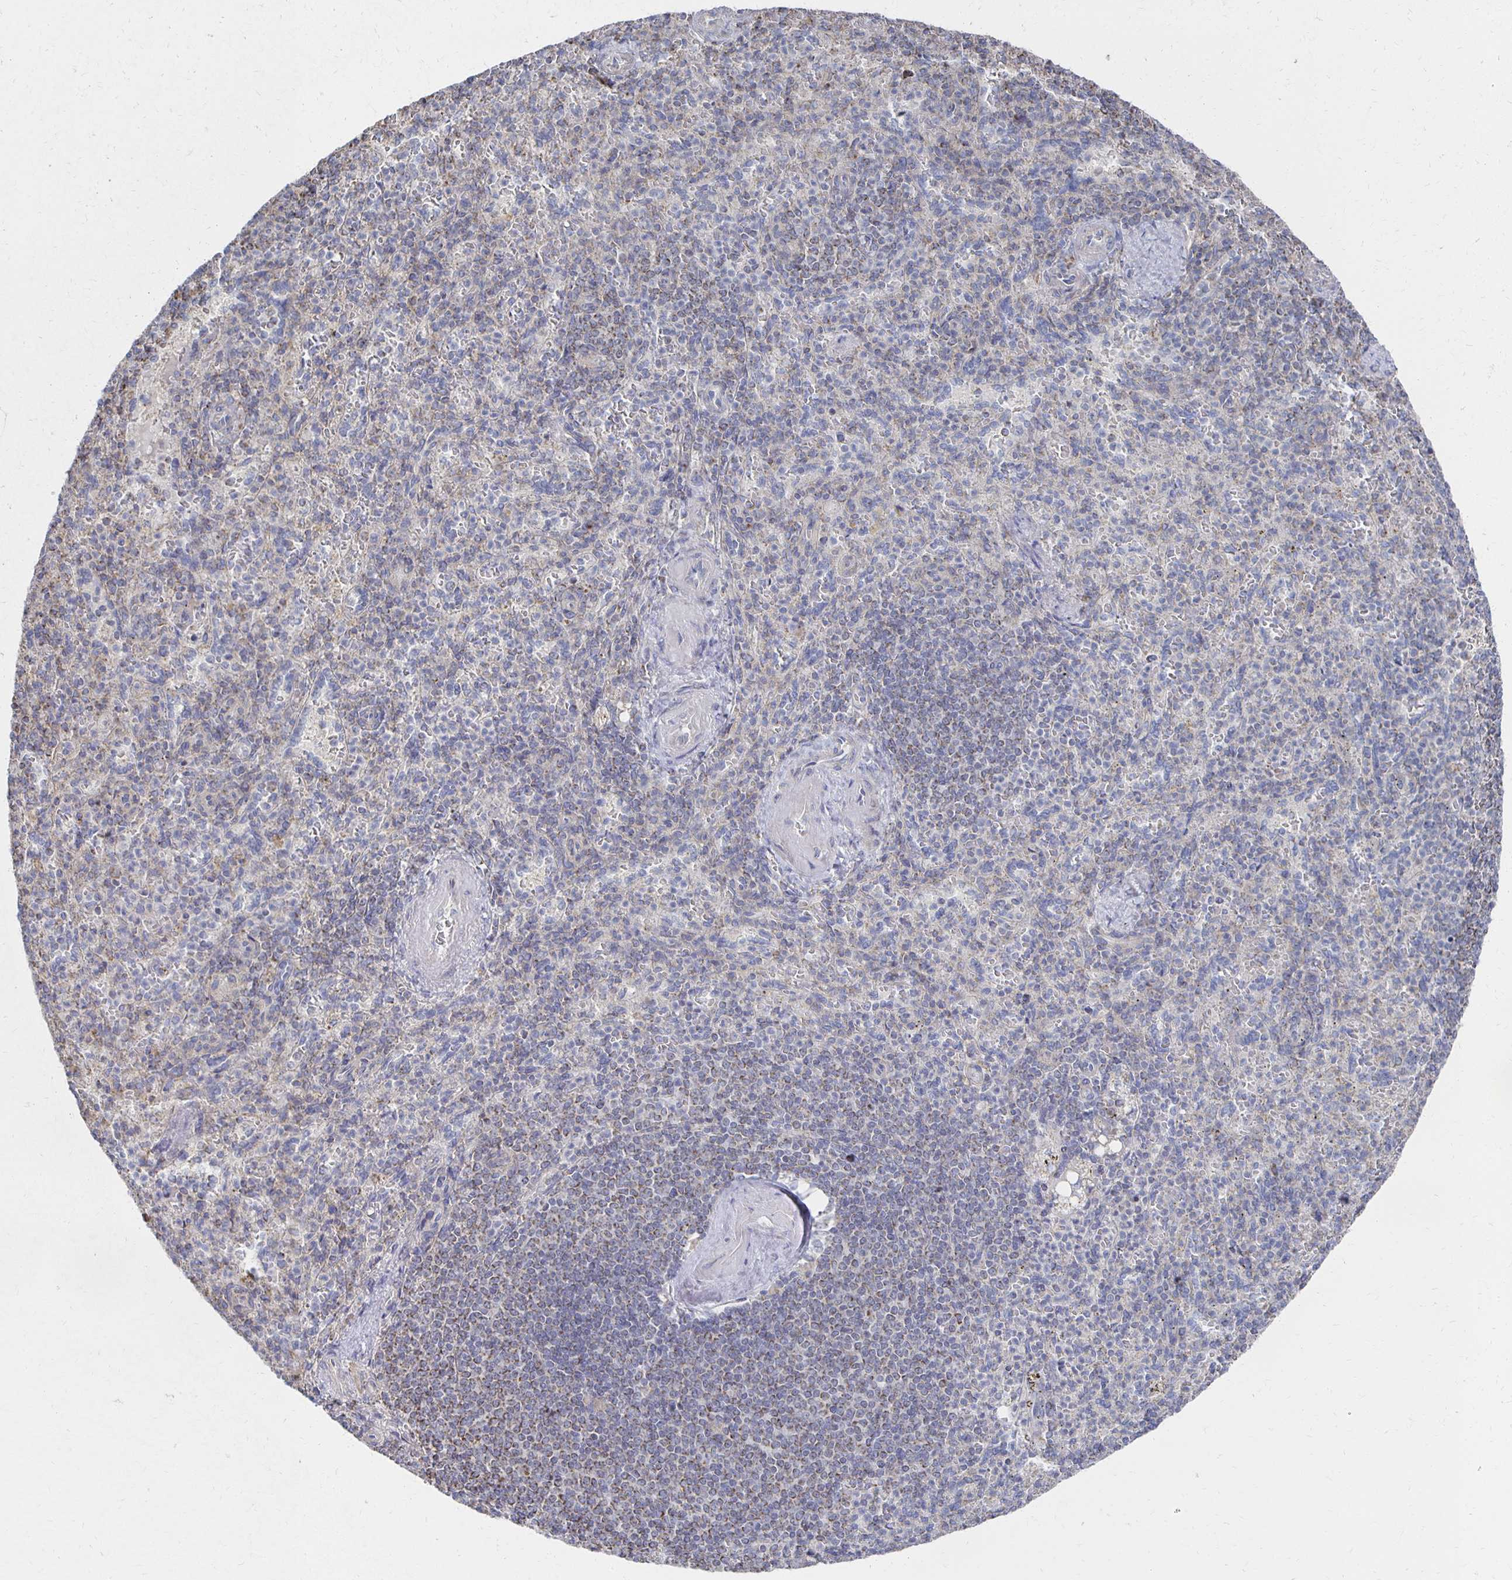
{"staining": {"intensity": "negative", "quantity": "none", "location": "none"}, "tissue": "spleen", "cell_type": "Cells in red pulp", "image_type": "normal", "snomed": [{"axis": "morphology", "description": "Normal tissue, NOS"}, {"axis": "topography", "description": "Spleen"}], "caption": "DAB (3,3'-diaminobenzidine) immunohistochemical staining of benign spleen displays no significant staining in cells in red pulp. (DAB immunohistochemistry (IHC), high magnification).", "gene": "NKX2", "patient": {"sex": "female", "age": 74}}